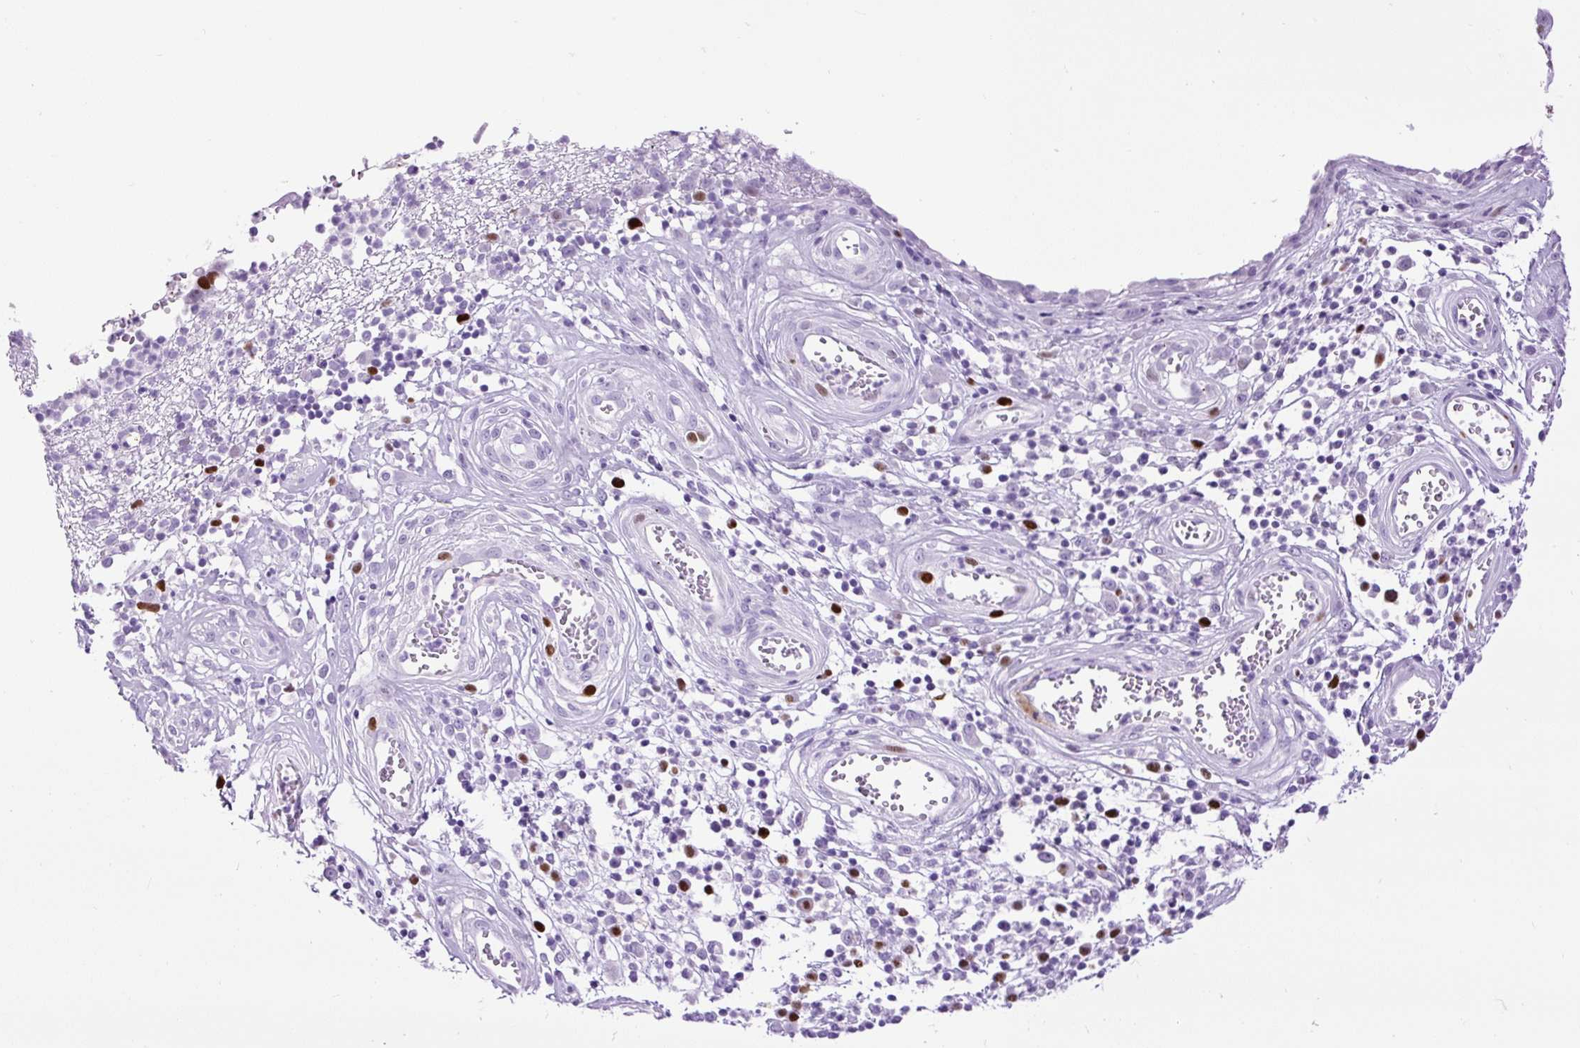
{"staining": {"intensity": "strong", "quantity": "25%-75%", "location": "nuclear"}, "tissue": "stomach cancer", "cell_type": "Tumor cells", "image_type": "cancer", "snomed": [{"axis": "morphology", "description": "Adenocarcinoma, NOS"}, {"axis": "topography", "description": "Stomach"}], "caption": "An image showing strong nuclear staining in approximately 25%-75% of tumor cells in adenocarcinoma (stomach), as visualized by brown immunohistochemical staining.", "gene": "RACGAP1", "patient": {"sex": "male", "age": 59}}